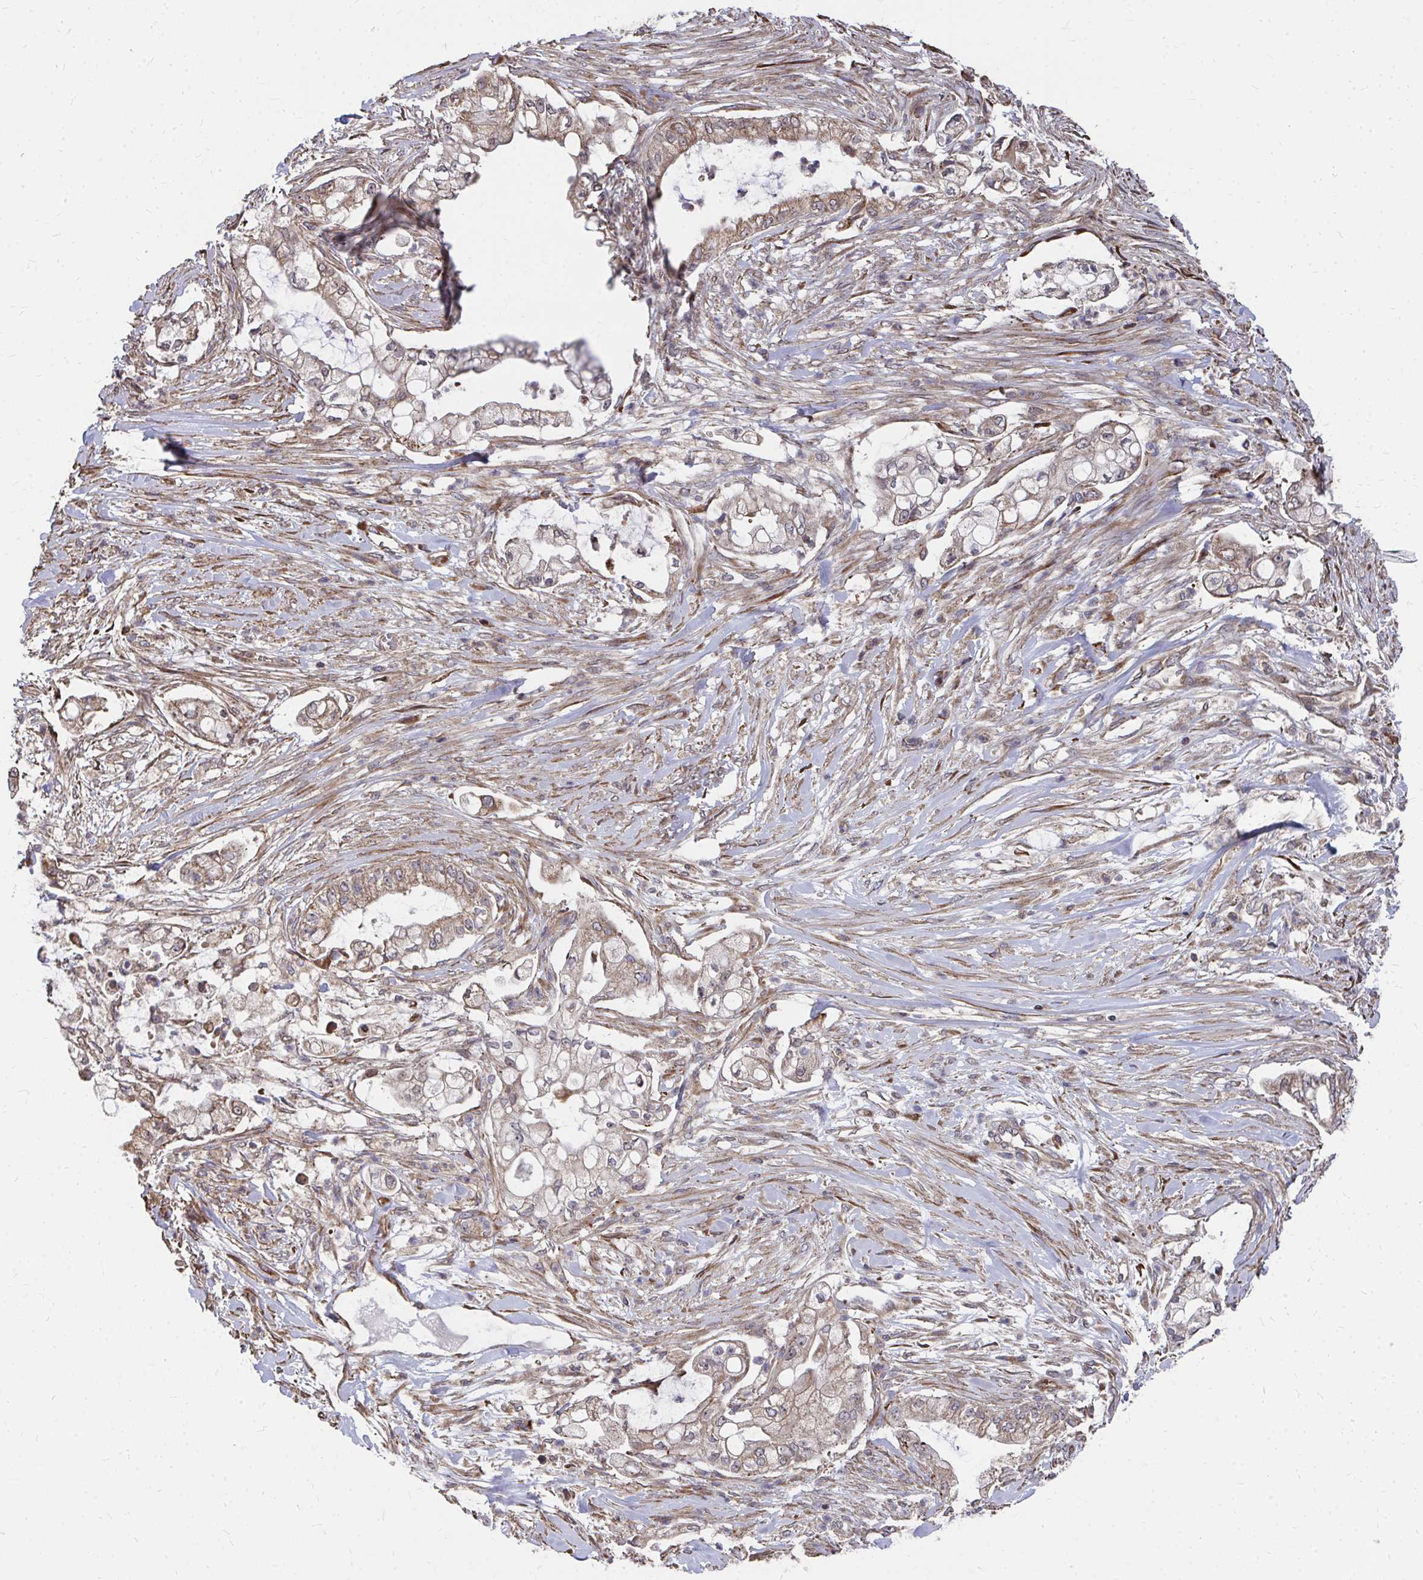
{"staining": {"intensity": "weak", "quantity": "25%-75%", "location": "cytoplasmic/membranous"}, "tissue": "pancreatic cancer", "cell_type": "Tumor cells", "image_type": "cancer", "snomed": [{"axis": "morphology", "description": "Adenocarcinoma, NOS"}, {"axis": "topography", "description": "Pancreas"}], "caption": "Pancreatic adenocarcinoma stained for a protein (brown) shows weak cytoplasmic/membranous positive staining in approximately 25%-75% of tumor cells.", "gene": "FAM89A", "patient": {"sex": "female", "age": 69}}